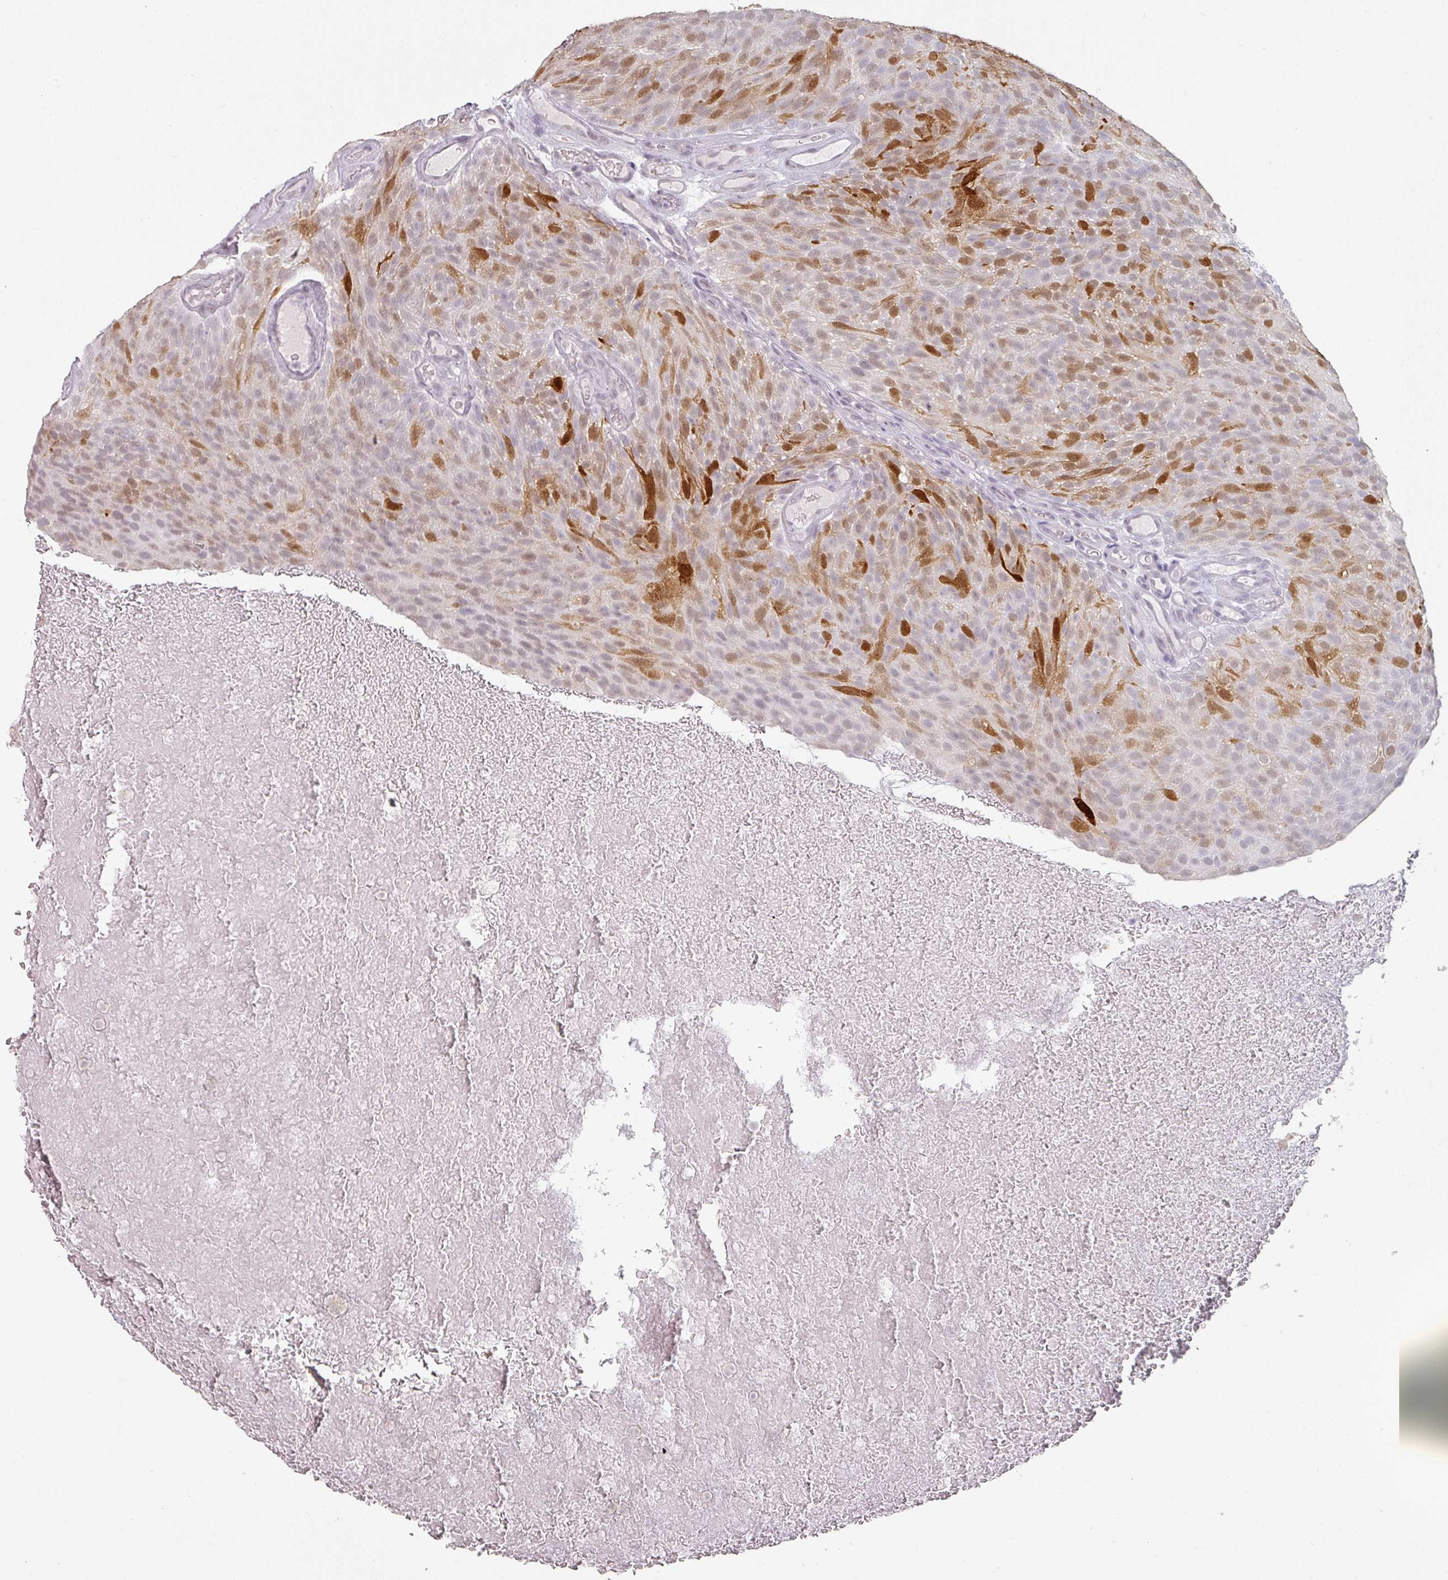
{"staining": {"intensity": "strong", "quantity": "<25%", "location": "cytoplasmic/membranous,nuclear"}, "tissue": "urothelial cancer", "cell_type": "Tumor cells", "image_type": "cancer", "snomed": [{"axis": "morphology", "description": "Urothelial carcinoma, Low grade"}, {"axis": "topography", "description": "Urinary bladder"}], "caption": "The histopathology image shows a brown stain indicating the presence of a protein in the cytoplasmic/membranous and nuclear of tumor cells in urothelial carcinoma (low-grade).", "gene": "SPRR1A", "patient": {"sex": "male", "age": 78}}